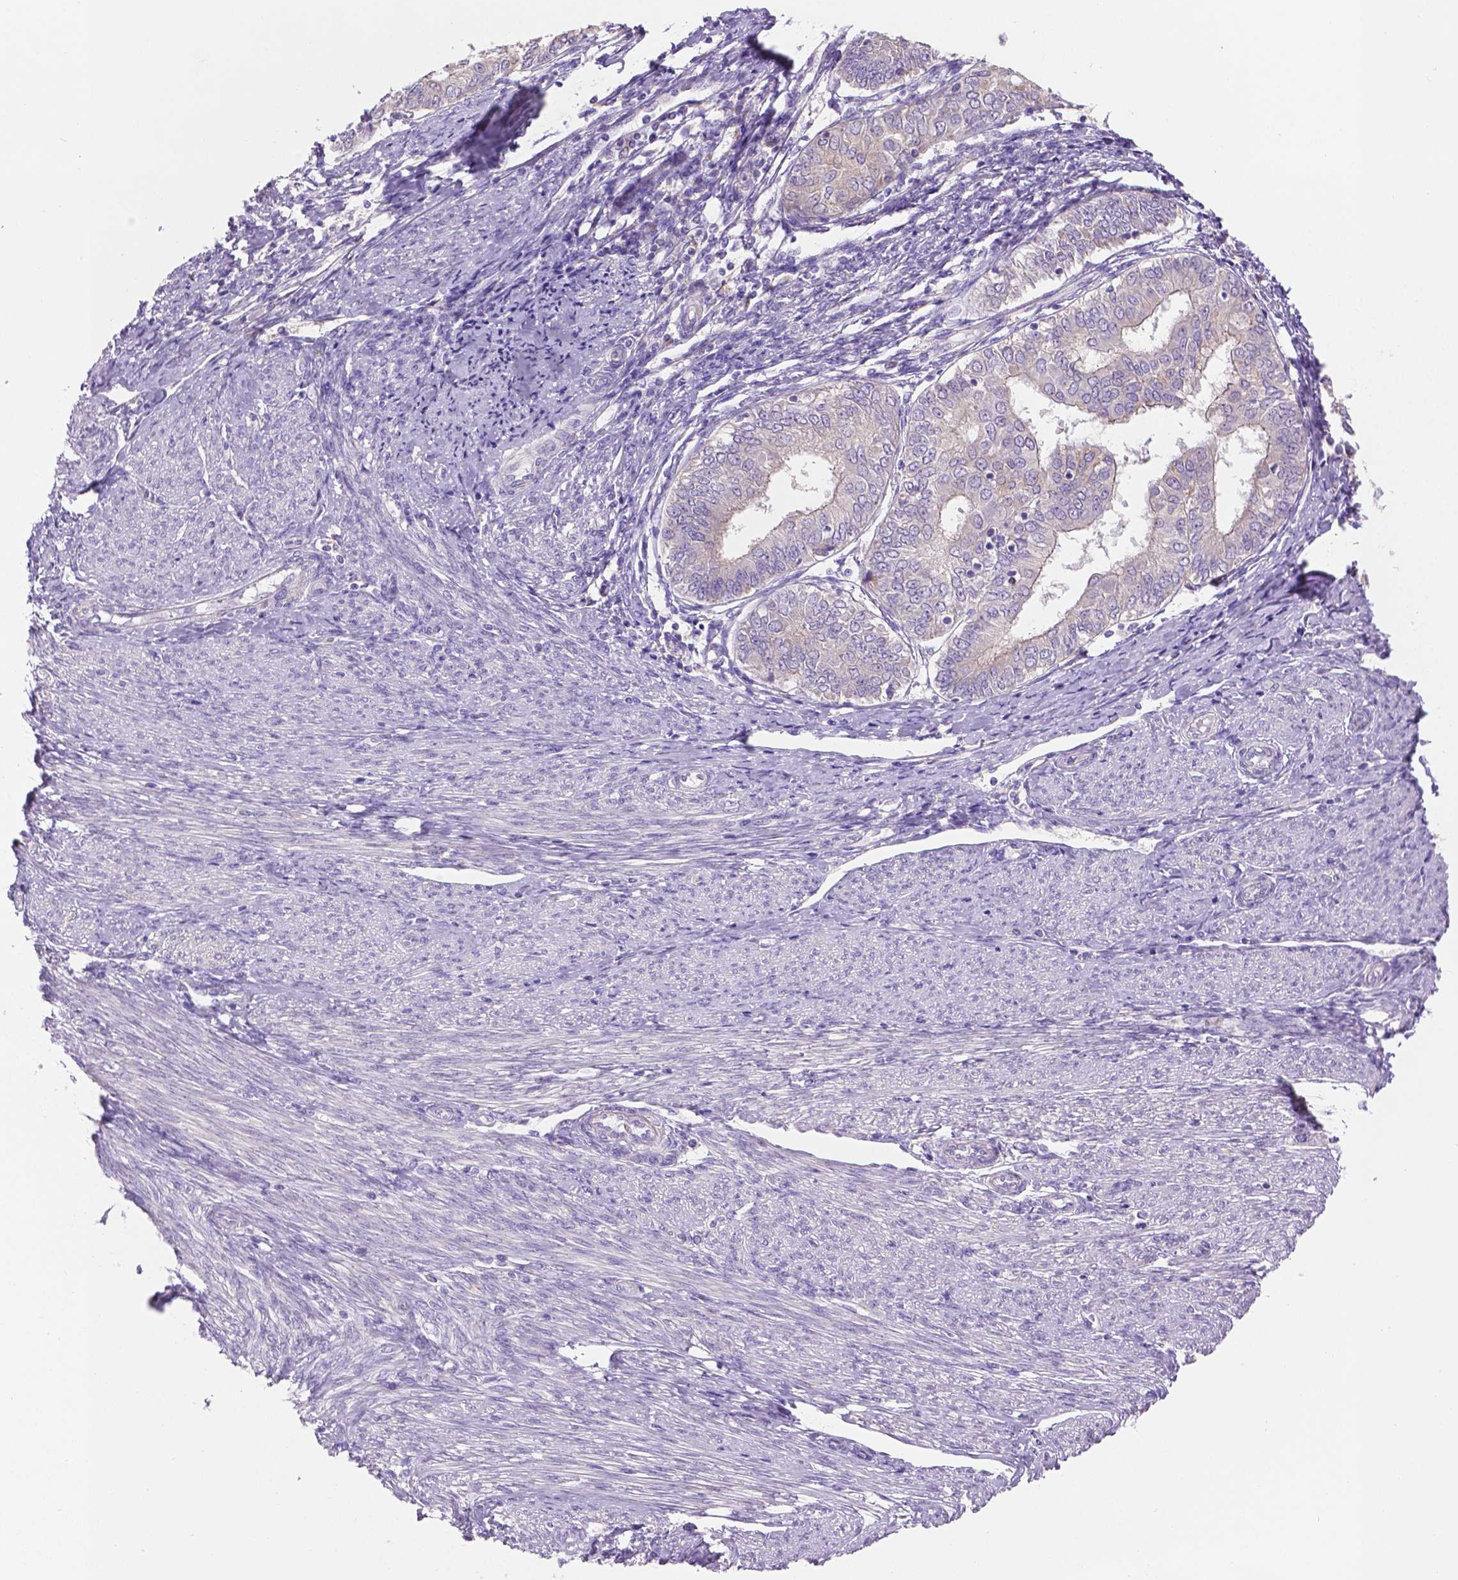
{"staining": {"intensity": "negative", "quantity": "none", "location": "none"}, "tissue": "endometrial cancer", "cell_type": "Tumor cells", "image_type": "cancer", "snomed": [{"axis": "morphology", "description": "Adenocarcinoma, NOS"}, {"axis": "topography", "description": "Endometrium"}], "caption": "DAB (3,3'-diaminobenzidine) immunohistochemical staining of human endometrial adenocarcinoma displays no significant positivity in tumor cells.", "gene": "CDH7", "patient": {"sex": "female", "age": 68}}